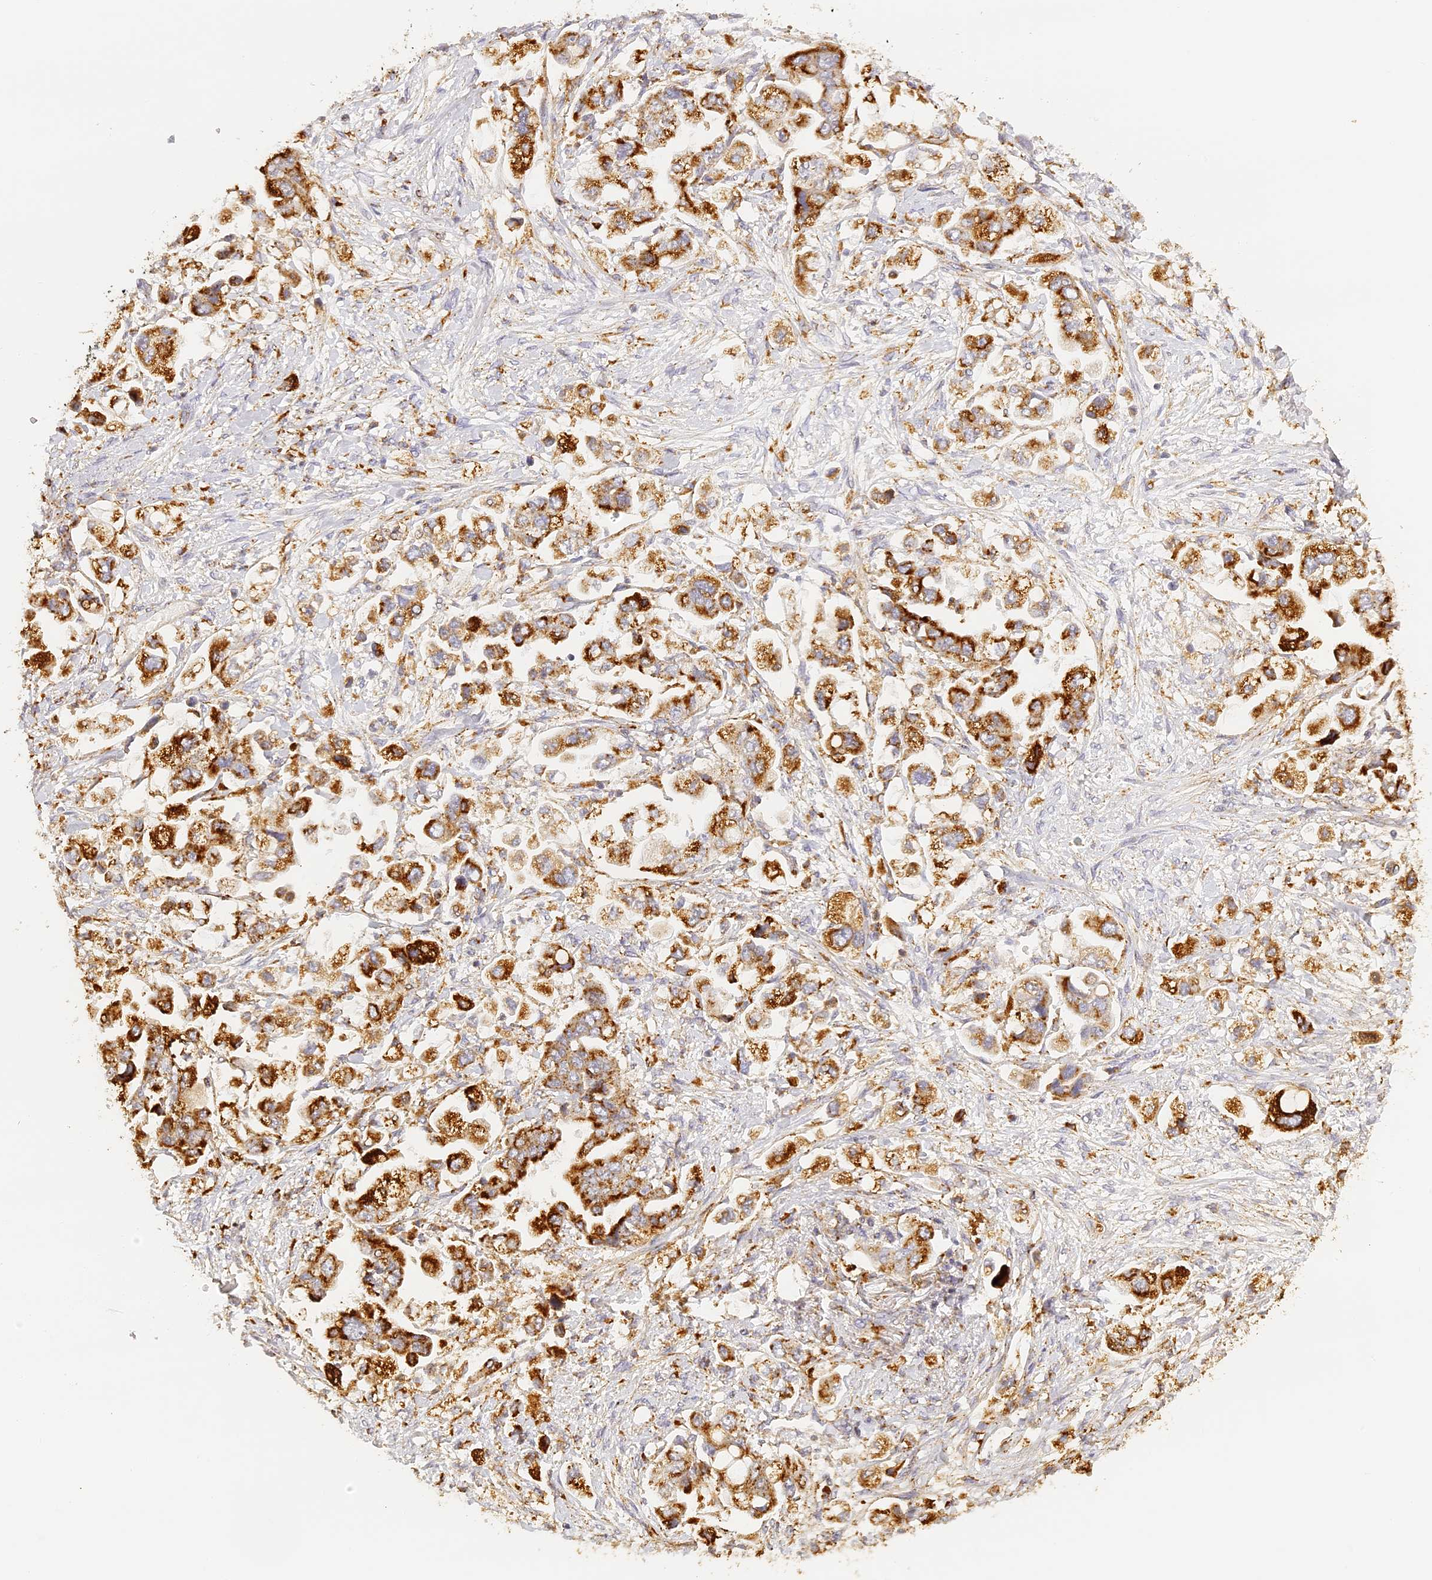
{"staining": {"intensity": "strong", "quantity": ">75%", "location": "cytoplasmic/membranous"}, "tissue": "stomach cancer", "cell_type": "Tumor cells", "image_type": "cancer", "snomed": [{"axis": "morphology", "description": "Adenocarcinoma, NOS"}, {"axis": "topography", "description": "Stomach"}], "caption": "Stomach cancer (adenocarcinoma) stained for a protein (brown) reveals strong cytoplasmic/membranous positive staining in approximately >75% of tumor cells.", "gene": "LAMP2", "patient": {"sex": "male", "age": 62}}